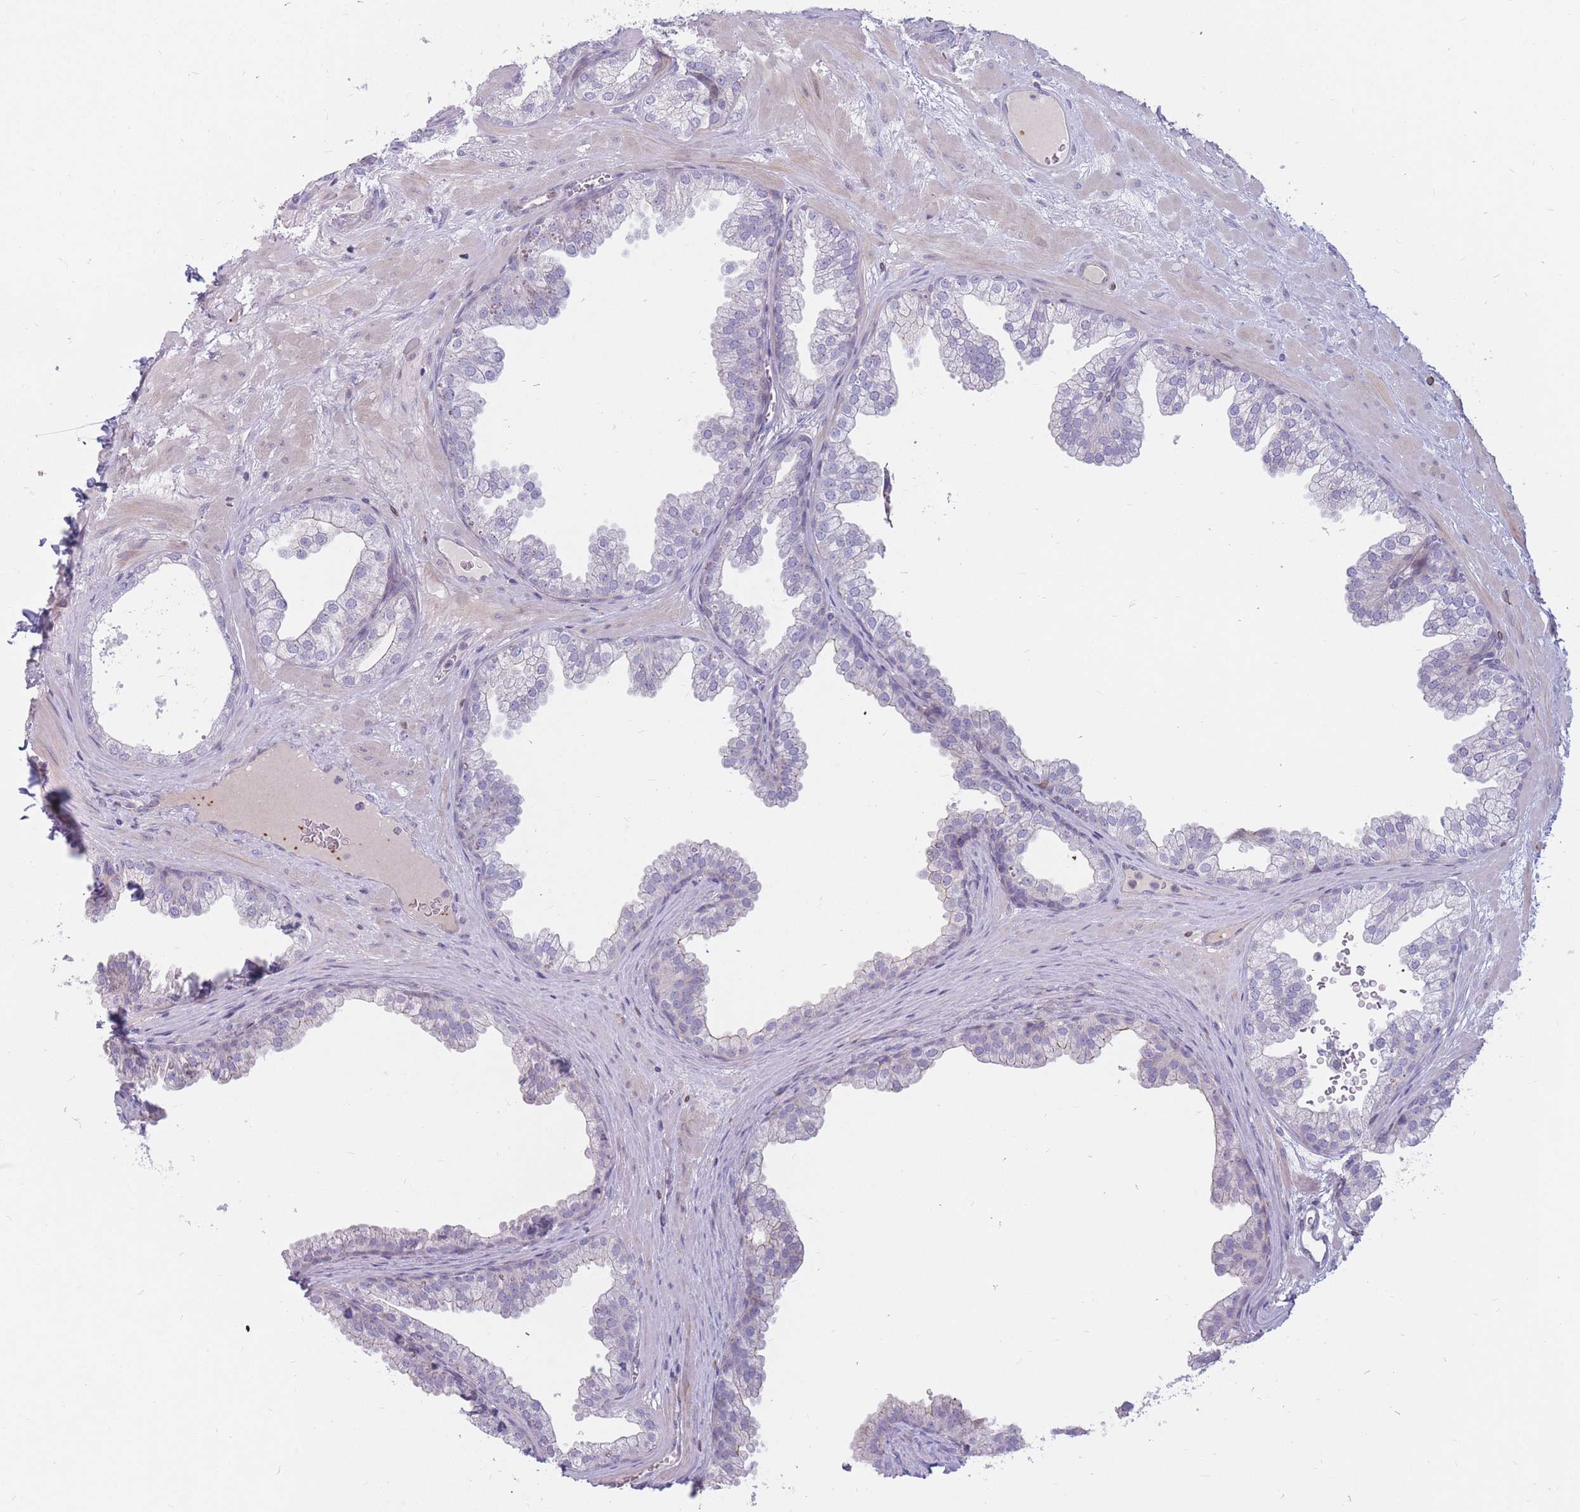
{"staining": {"intensity": "negative", "quantity": "none", "location": "none"}, "tissue": "prostate", "cell_type": "Glandular cells", "image_type": "normal", "snomed": [{"axis": "morphology", "description": "Normal tissue, NOS"}, {"axis": "topography", "description": "Prostate"}], "caption": "High magnification brightfield microscopy of unremarkable prostate stained with DAB (3,3'-diaminobenzidine) (brown) and counterstained with hematoxylin (blue): glandular cells show no significant staining.", "gene": "PTGDR", "patient": {"sex": "male", "age": 37}}